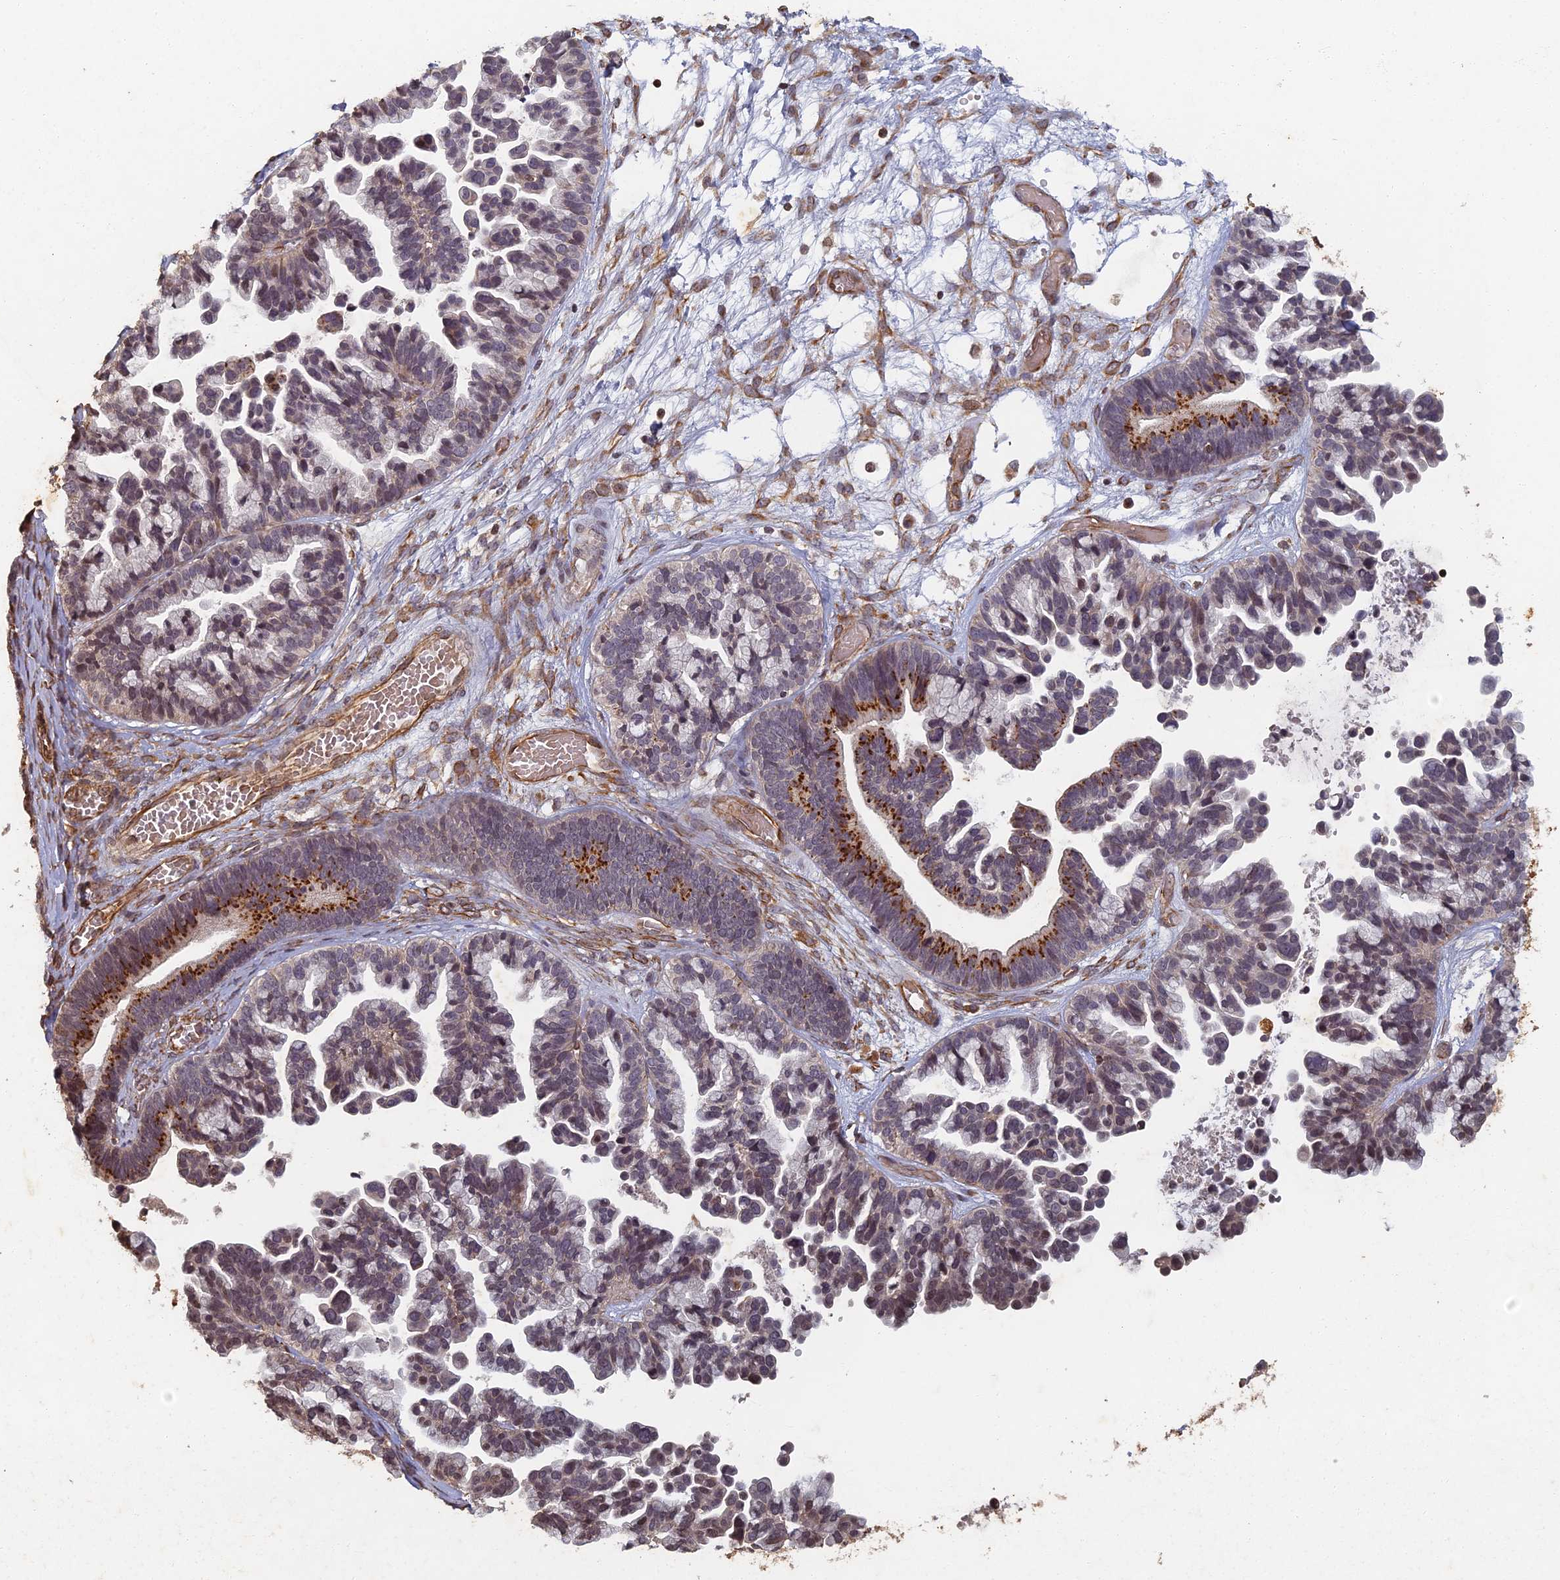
{"staining": {"intensity": "strong", "quantity": "25%-75%", "location": "cytoplasmic/membranous"}, "tissue": "ovarian cancer", "cell_type": "Tumor cells", "image_type": "cancer", "snomed": [{"axis": "morphology", "description": "Cystadenocarcinoma, serous, NOS"}, {"axis": "topography", "description": "Ovary"}], "caption": "Ovarian cancer (serous cystadenocarcinoma) stained with DAB immunohistochemistry displays high levels of strong cytoplasmic/membranous staining in approximately 25%-75% of tumor cells. The staining was performed using DAB to visualize the protein expression in brown, while the nuclei were stained in blue with hematoxylin (Magnification: 20x).", "gene": "ABCB10", "patient": {"sex": "female", "age": 56}}